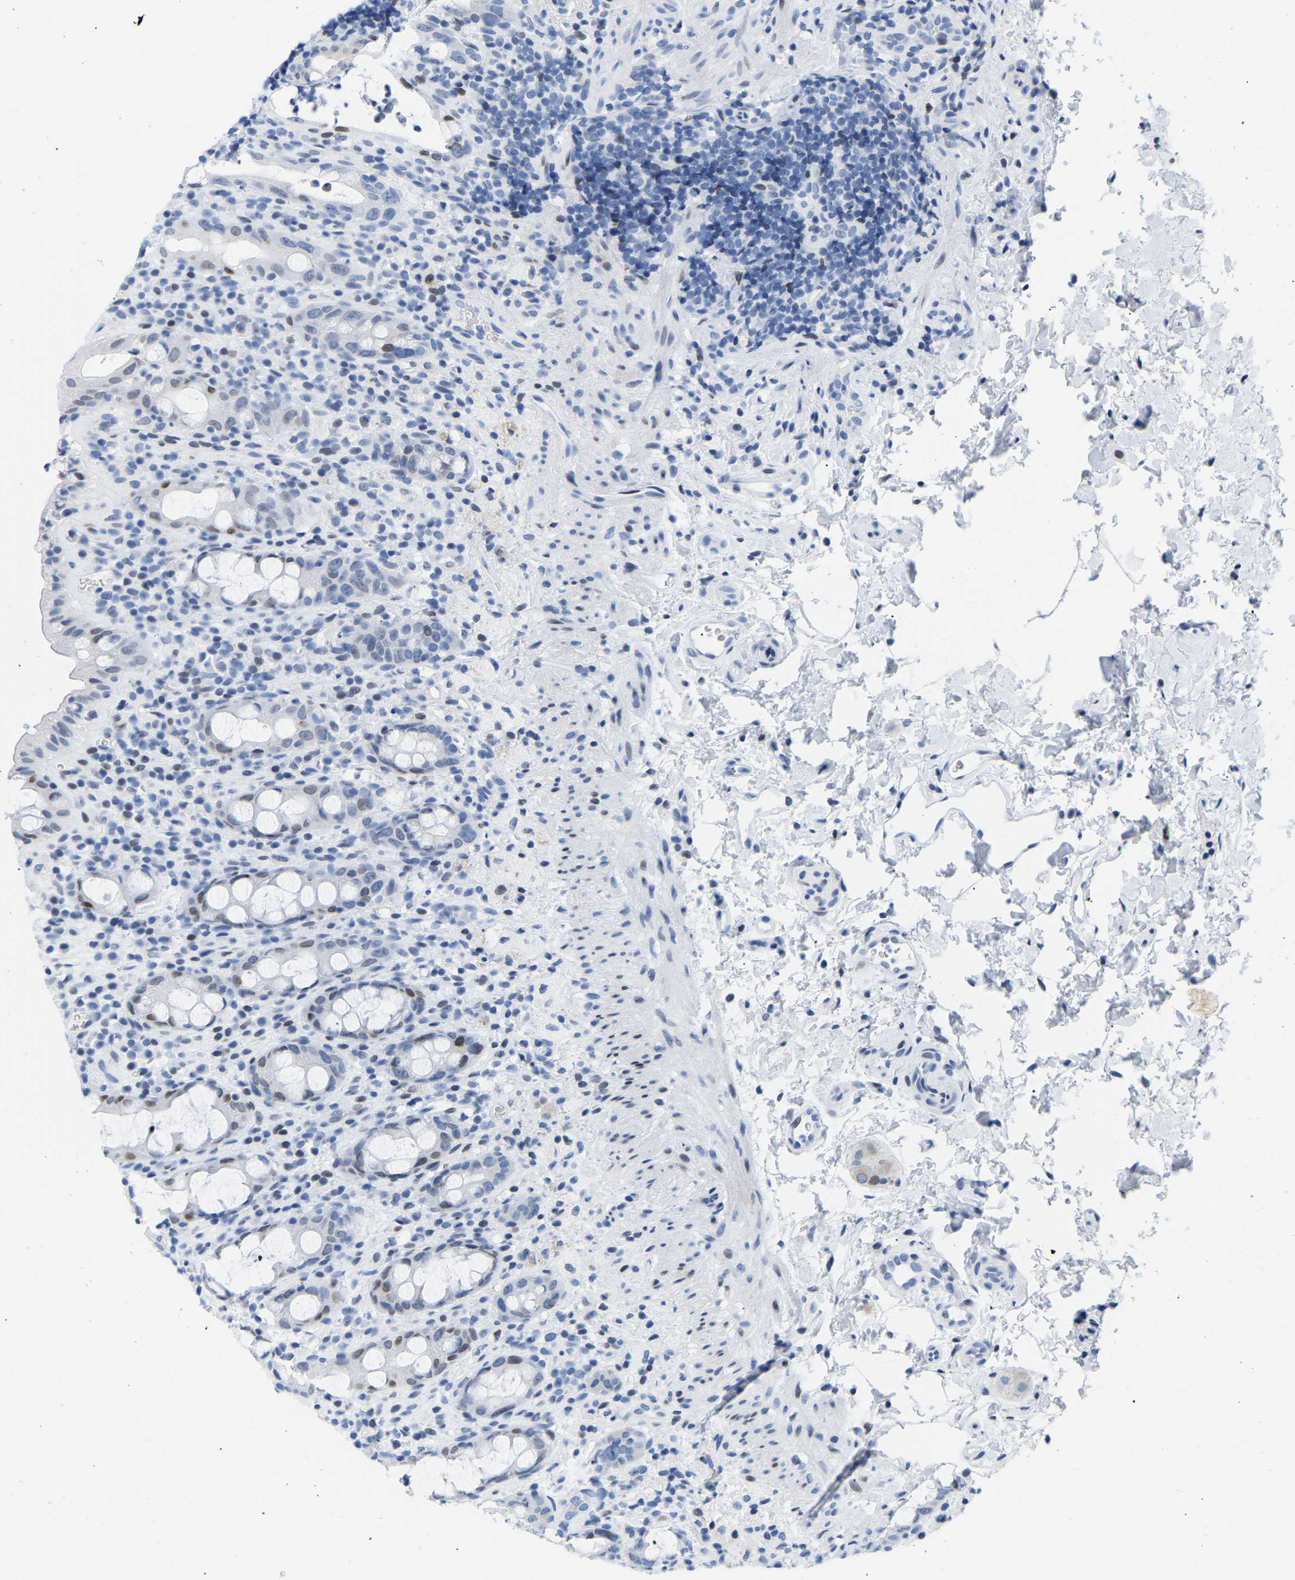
{"staining": {"intensity": "weak", "quantity": "25%-75%", "location": "nuclear"}, "tissue": "rectum", "cell_type": "Glandular cells", "image_type": "normal", "snomed": [{"axis": "morphology", "description": "Normal tissue, NOS"}, {"axis": "topography", "description": "Rectum"}], "caption": "Glandular cells display weak nuclear expression in about 25%-75% of cells in unremarkable rectum. The protein of interest is stained brown, and the nuclei are stained in blue (DAB IHC with brightfield microscopy, high magnification).", "gene": "UPK3A", "patient": {"sex": "male", "age": 44}}